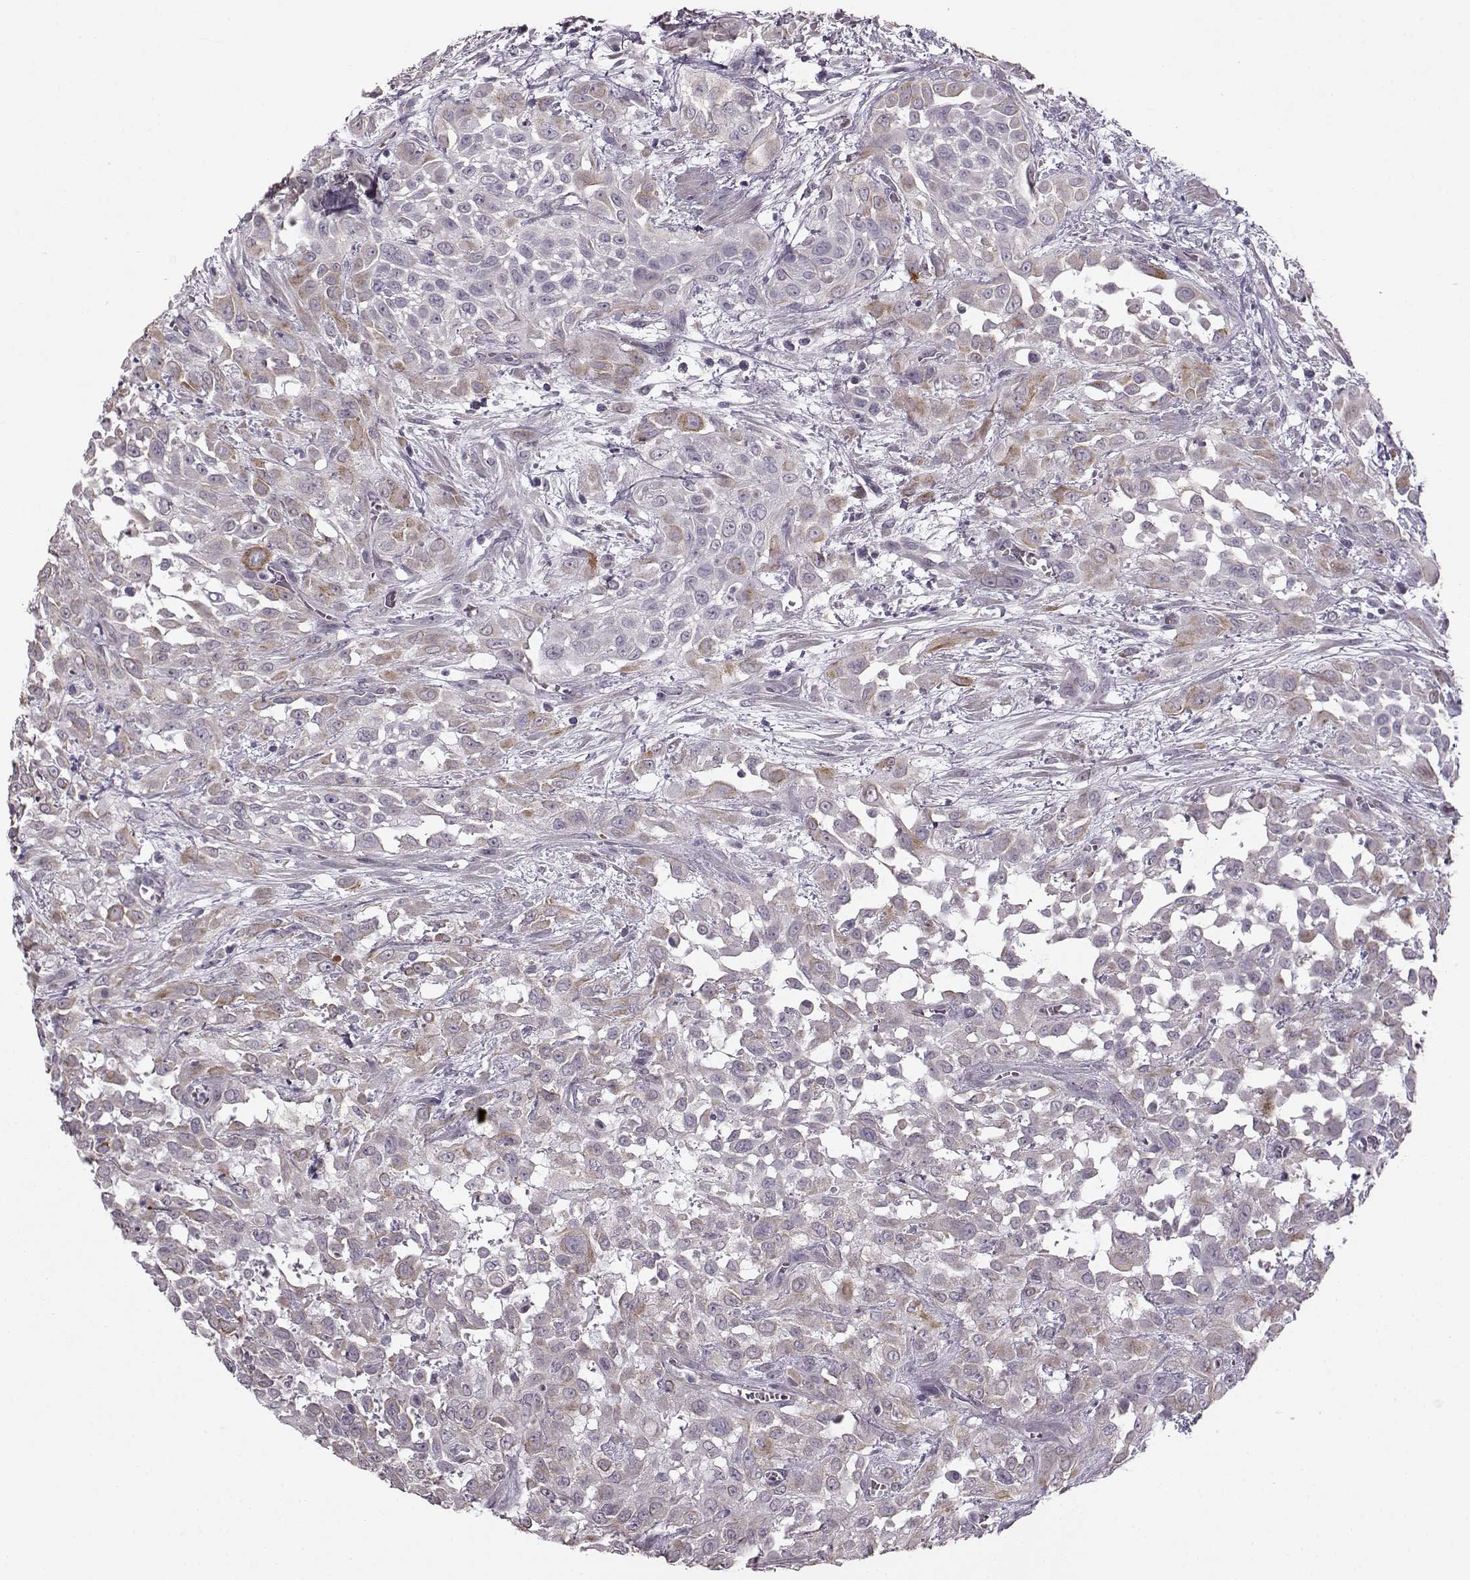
{"staining": {"intensity": "weak", "quantity": "25%-75%", "location": "cytoplasmic/membranous"}, "tissue": "urothelial cancer", "cell_type": "Tumor cells", "image_type": "cancer", "snomed": [{"axis": "morphology", "description": "Urothelial carcinoma, High grade"}, {"axis": "topography", "description": "Urinary bladder"}], "caption": "Tumor cells reveal low levels of weak cytoplasmic/membranous staining in about 25%-75% of cells in human urothelial carcinoma (high-grade).", "gene": "MAP6D1", "patient": {"sex": "male", "age": 57}}